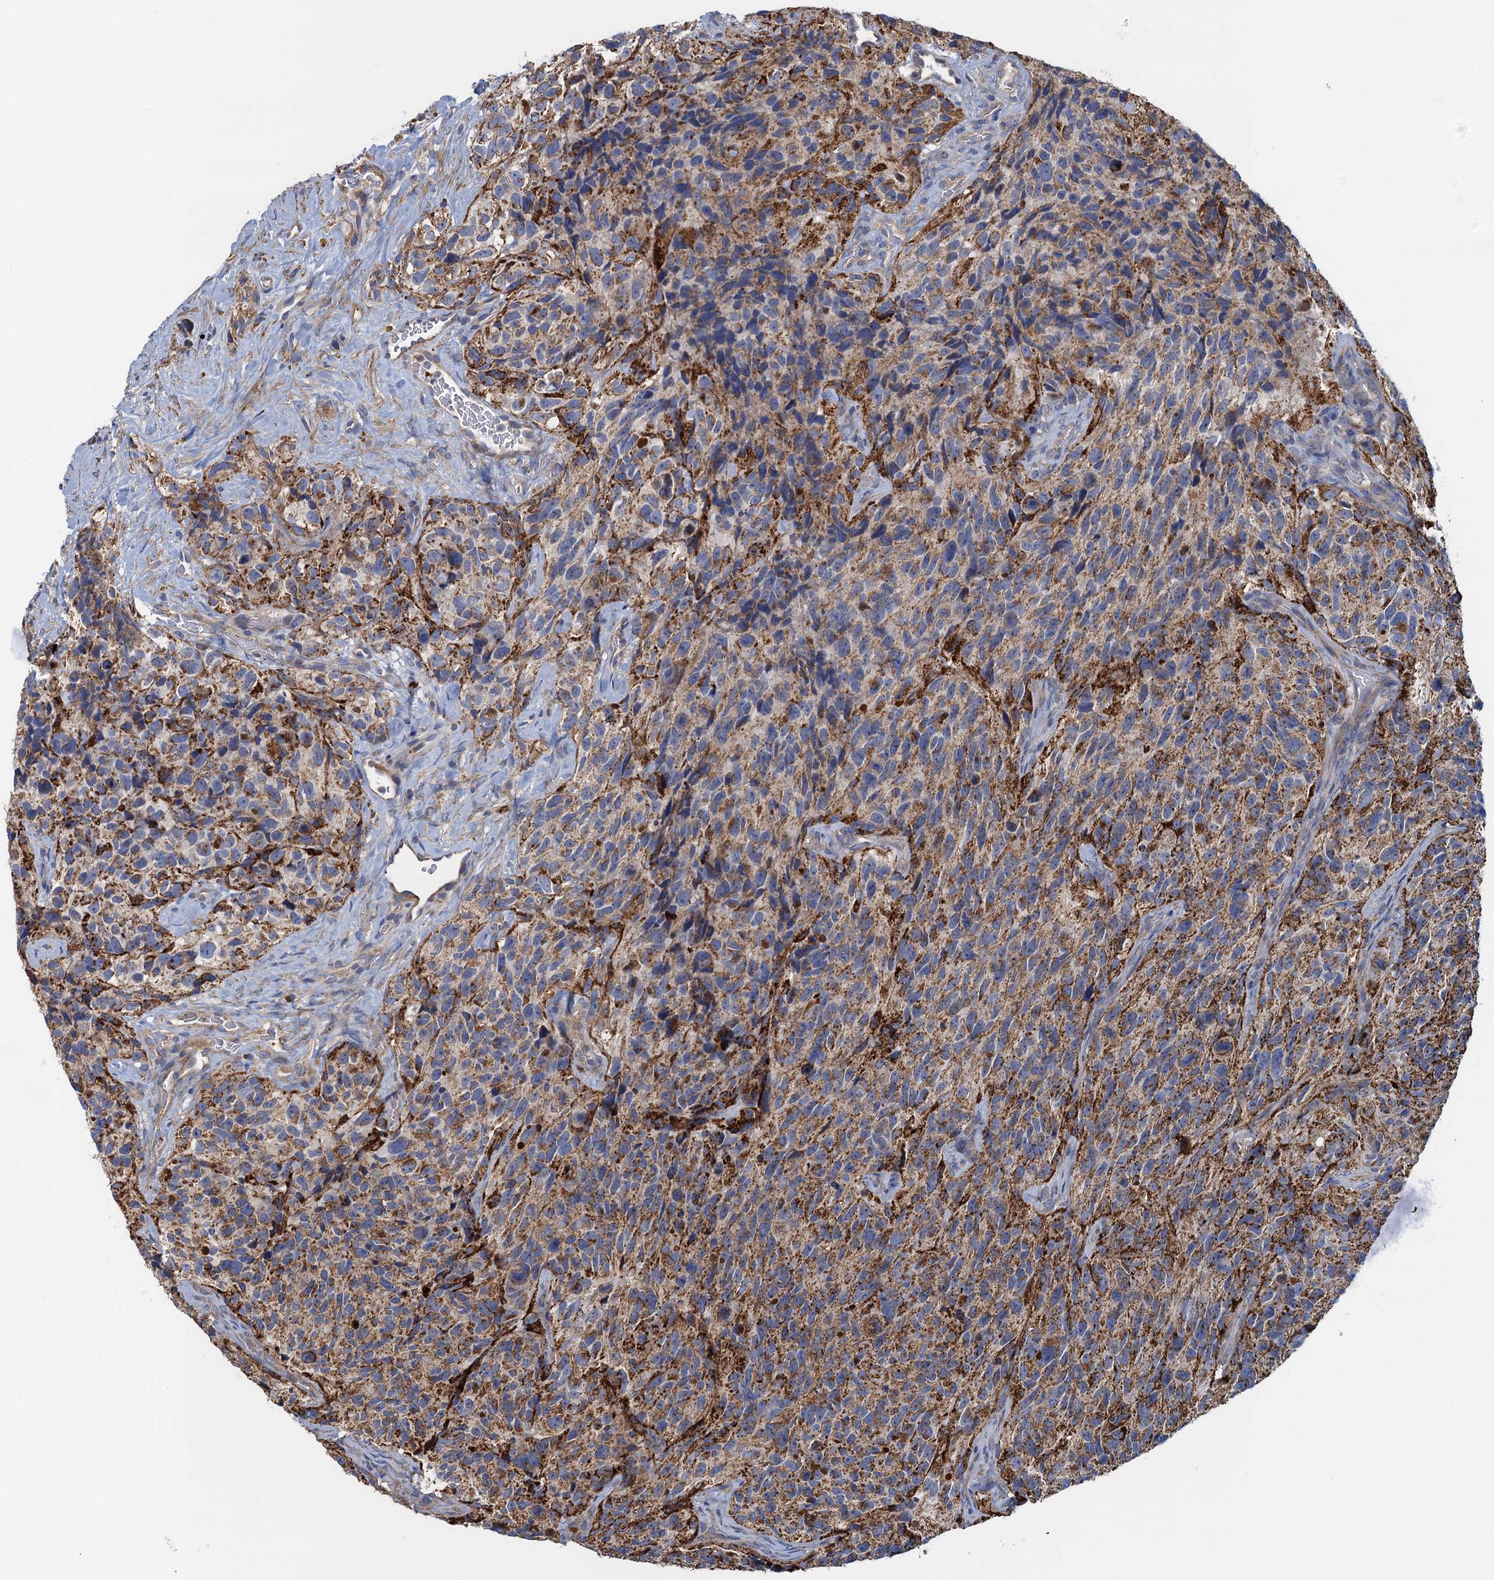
{"staining": {"intensity": "moderate", "quantity": ">75%", "location": "cytoplasmic/membranous"}, "tissue": "glioma", "cell_type": "Tumor cells", "image_type": "cancer", "snomed": [{"axis": "morphology", "description": "Glioma, malignant, High grade"}, {"axis": "topography", "description": "Brain"}], "caption": "Protein staining of malignant glioma (high-grade) tissue demonstrates moderate cytoplasmic/membranous expression in about >75% of tumor cells.", "gene": "GCSH", "patient": {"sex": "male", "age": 69}}